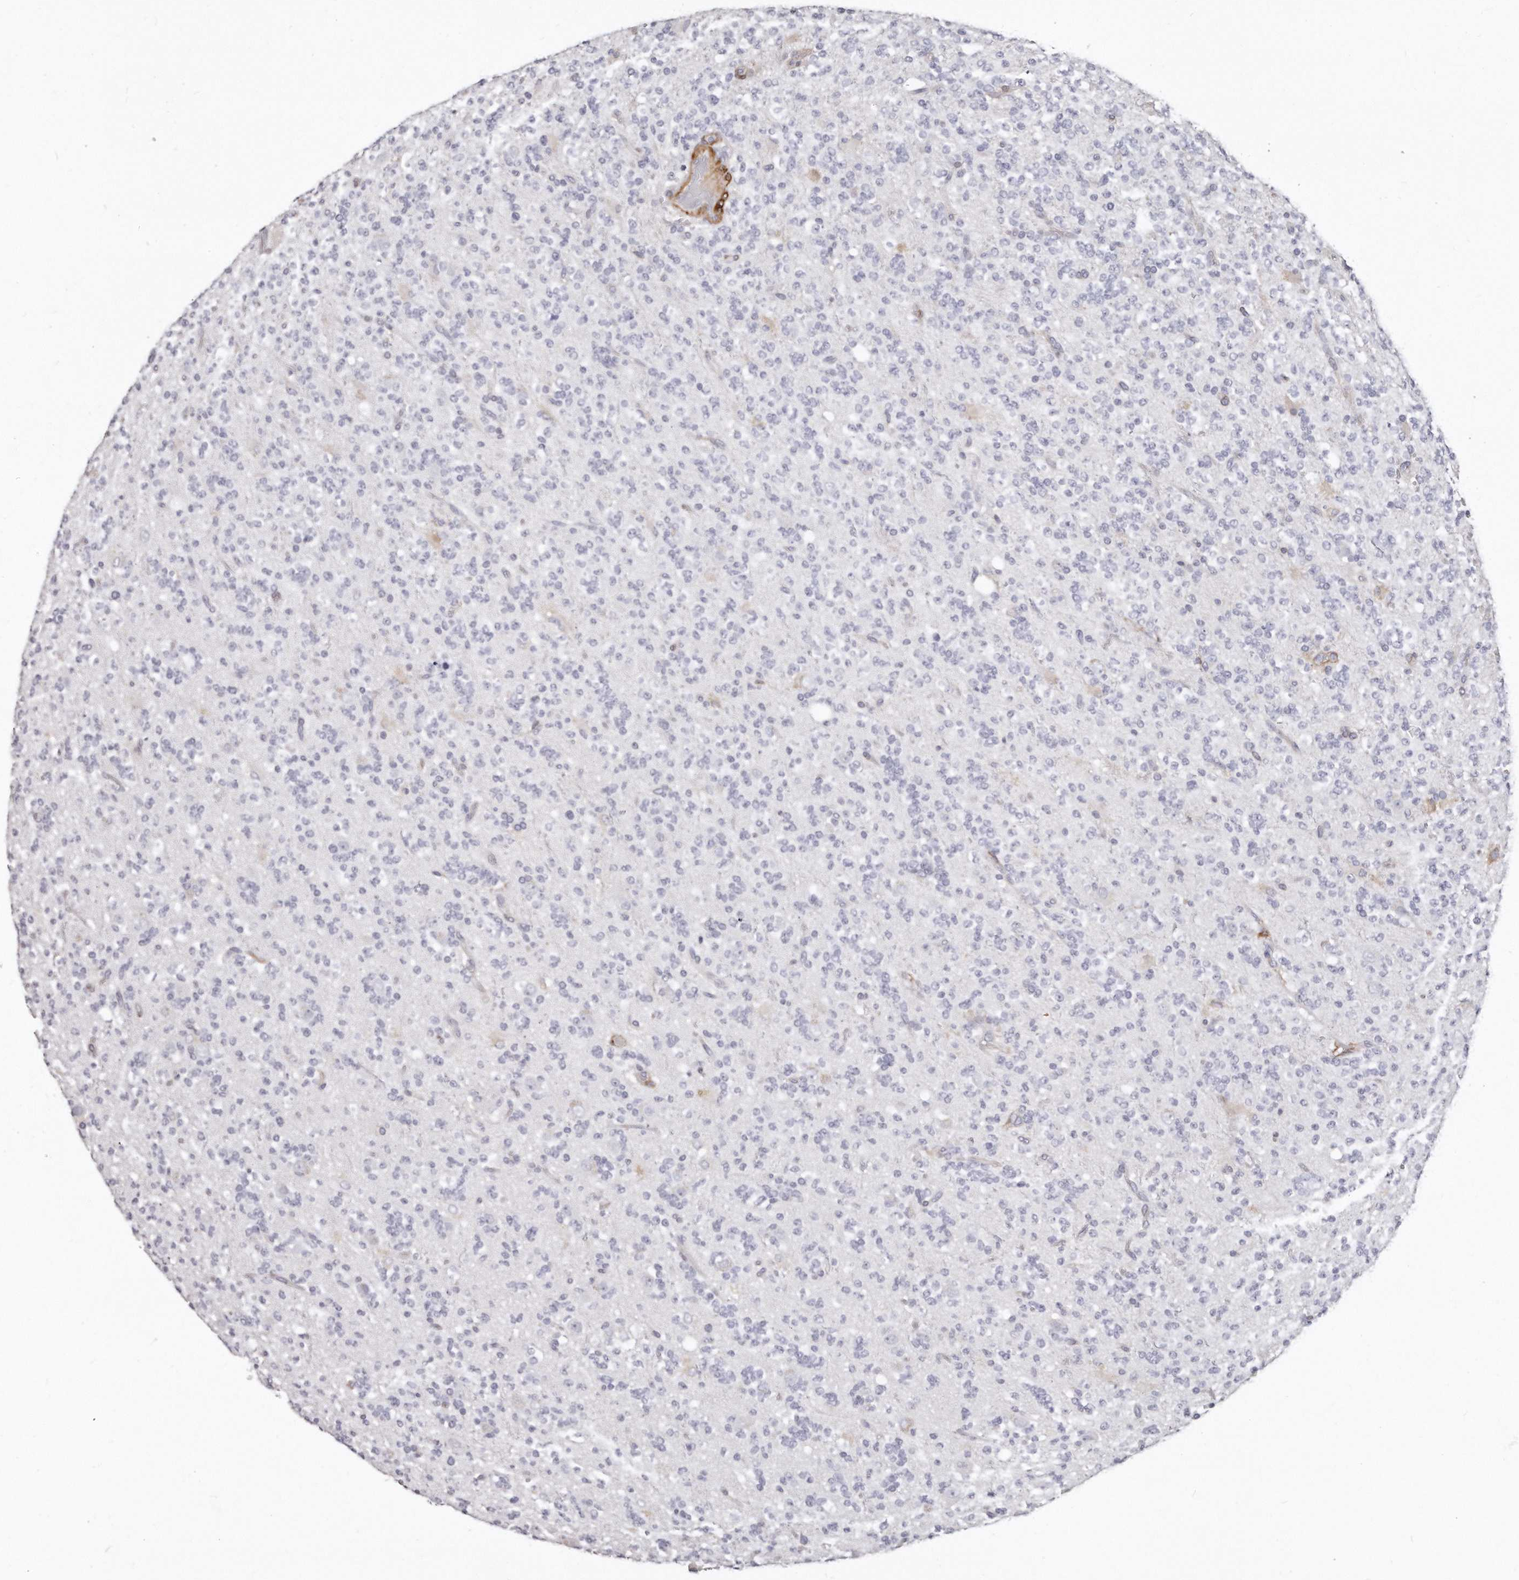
{"staining": {"intensity": "negative", "quantity": "none", "location": "none"}, "tissue": "glioma", "cell_type": "Tumor cells", "image_type": "cancer", "snomed": [{"axis": "morphology", "description": "Glioma, malignant, High grade"}, {"axis": "topography", "description": "Brain"}], "caption": "Immunohistochemistry photomicrograph of malignant glioma (high-grade) stained for a protein (brown), which reveals no staining in tumor cells.", "gene": "LMOD1", "patient": {"sex": "female", "age": 62}}